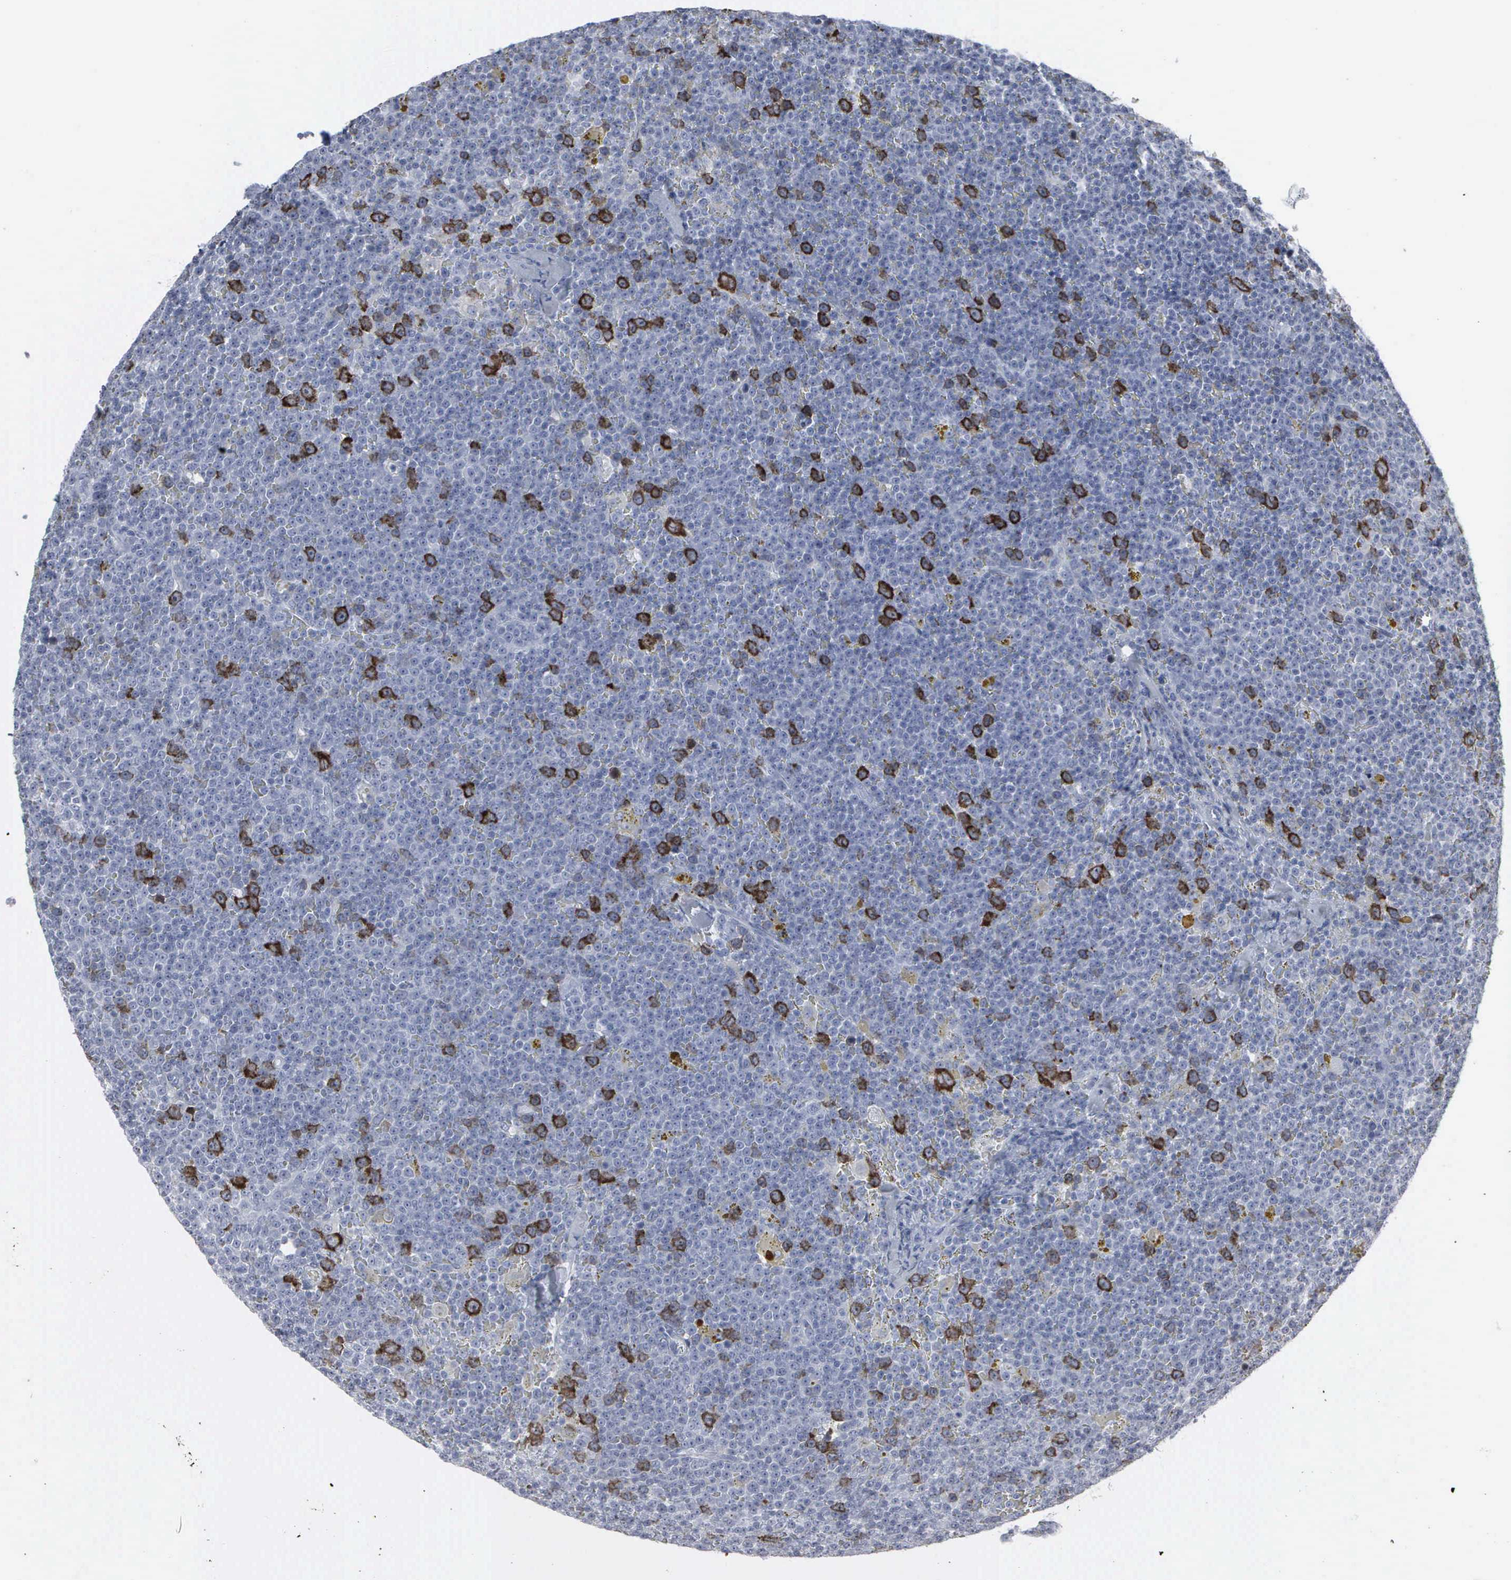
{"staining": {"intensity": "strong", "quantity": "<25%", "location": "cytoplasmic/membranous,nuclear"}, "tissue": "lymphoma", "cell_type": "Tumor cells", "image_type": "cancer", "snomed": [{"axis": "morphology", "description": "Malignant lymphoma, non-Hodgkin's type, Low grade"}, {"axis": "topography", "description": "Lymph node"}], "caption": "DAB immunohistochemical staining of human low-grade malignant lymphoma, non-Hodgkin's type displays strong cytoplasmic/membranous and nuclear protein expression in approximately <25% of tumor cells.", "gene": "CCNB1", "patient": {"sex": "male", "age": 50}}